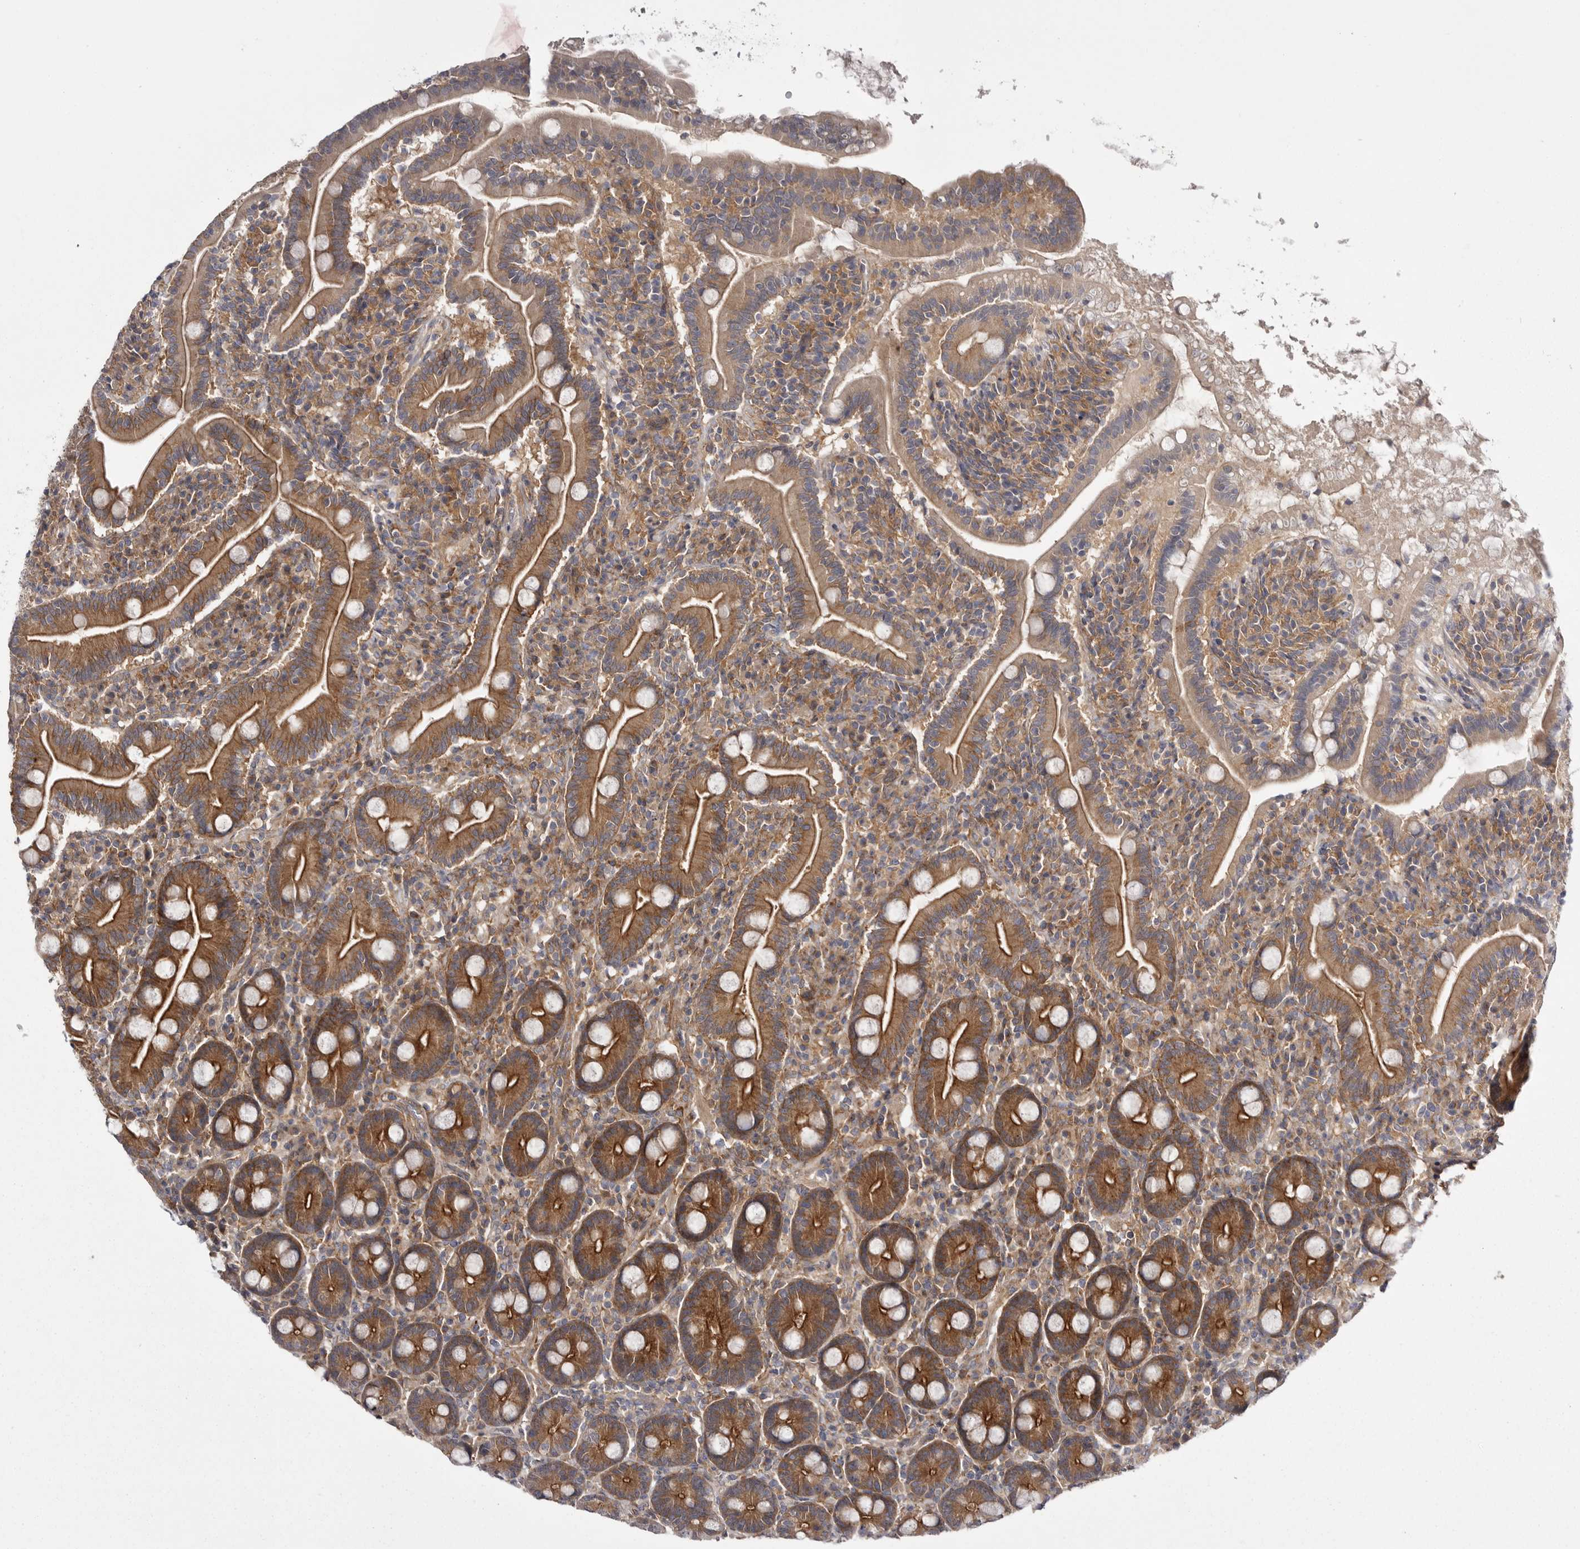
{"staining": {"intensity": "moderate", "quantity": ">75%", "location": "cytoplasmic/membranous"}, "tissue": "duodenum", "cell_type": "Glandular cells", "image_type": "normal", "snomed": [{"axis": "morphology", "description": "Normal tissue, NOS"}, {"axis": "topography", "description": "Duodenum"}], "caption": "High-magnification brightfield microscopy of unremarkable duodenum stained with DAB (brown) and counterstained with hematoxylin (blue). glandular cells exhibit moderate cytoplasmic/membranous staining is appreciated in about>75% of cells.", "gene": "OSBPL9", "patient": {"sex": "male", "age": 35}}